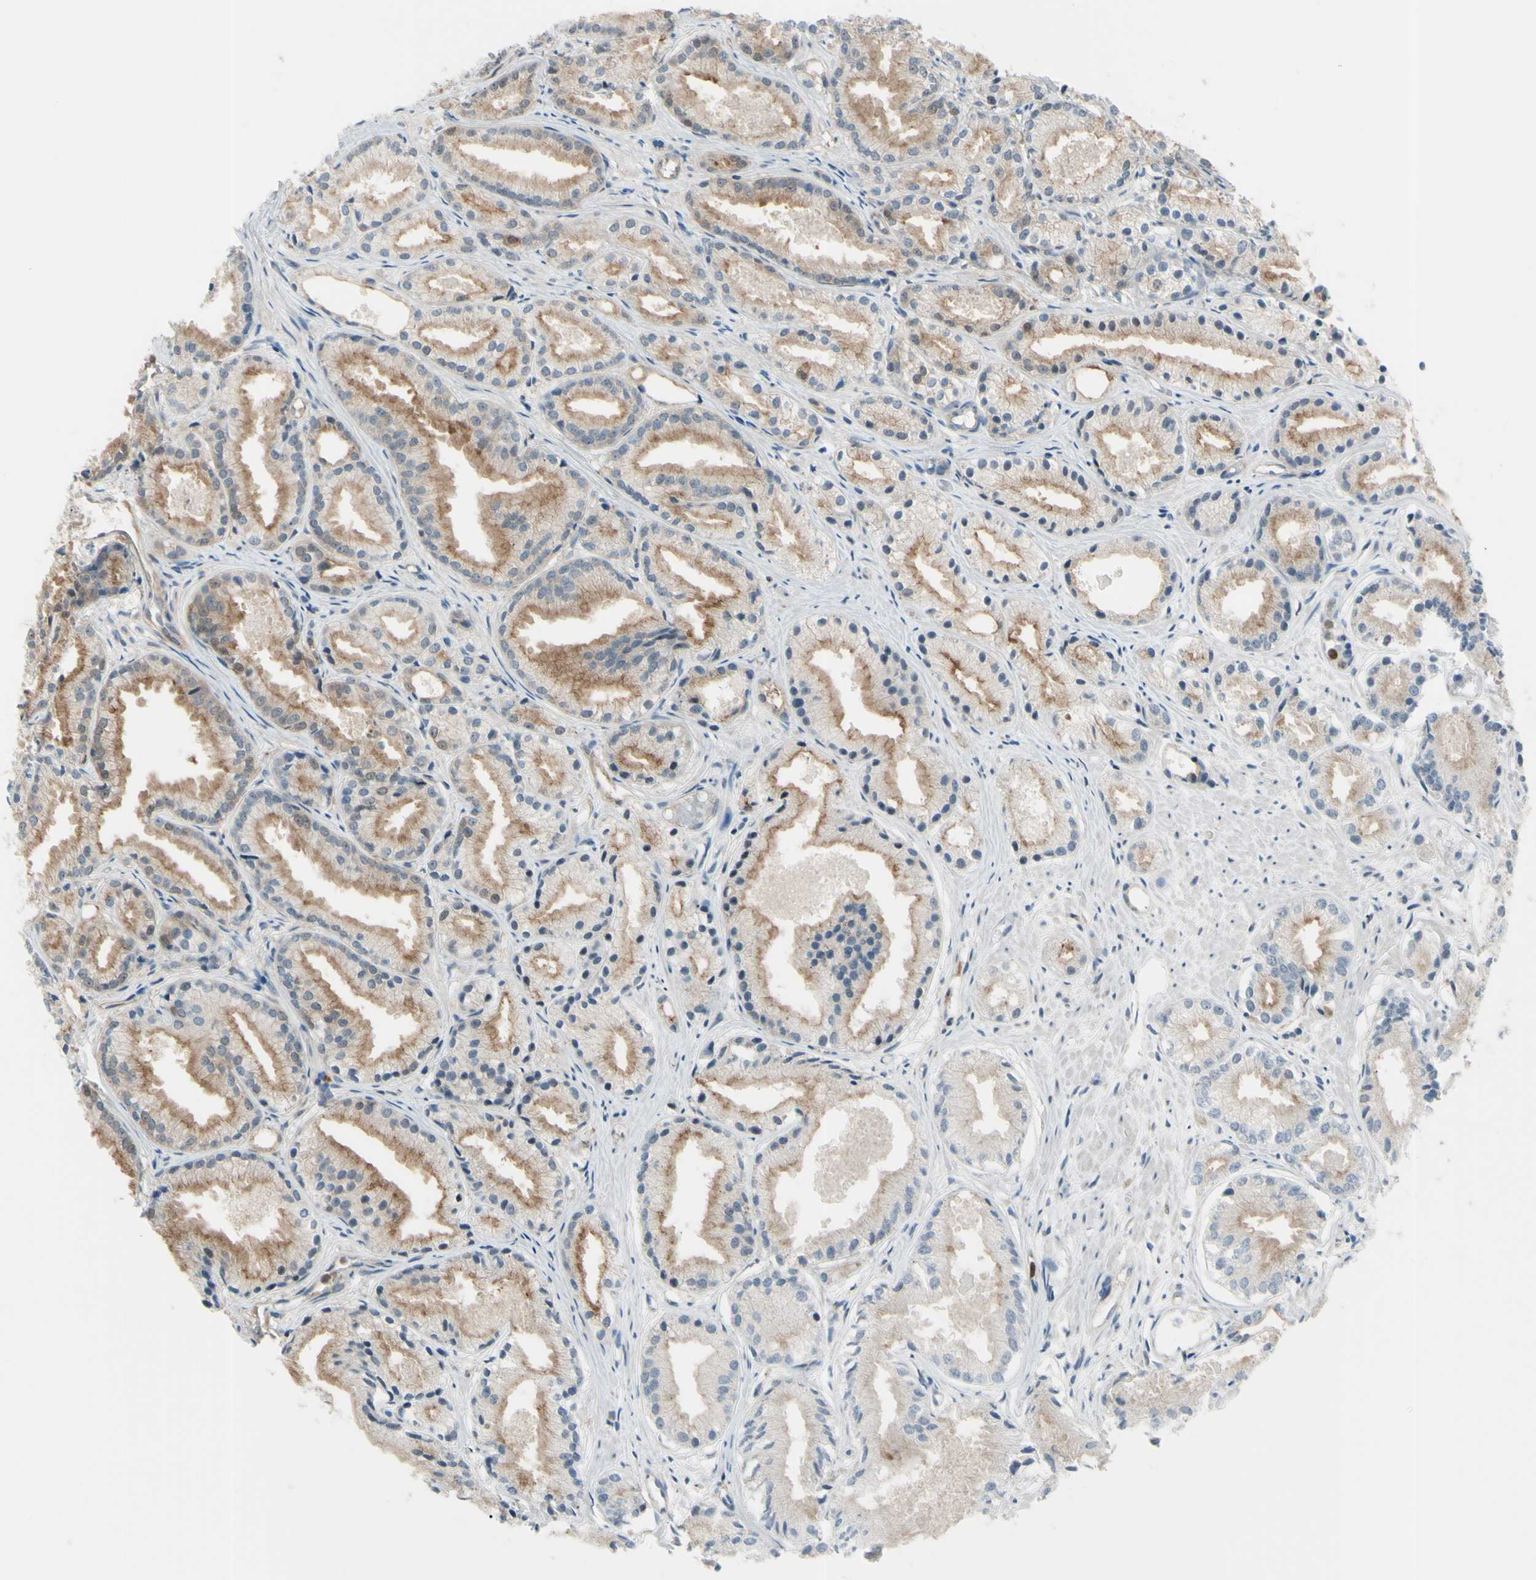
{"staining": {"intensity": "moderate", "quantity": ">75%", "location": "cytoplasmic/membranous"}, "tissue": "prostate cancer", "cell_type": "Tumor cells", "image_type": "cancer", "snomed": [{"axis": "morphology", "description": "Adenocarcinoma, Low grade"}, {"axis": "topography", "description": "Prostate"}], "caption": "Protein expression analysis of prostate low-grade adenocarcinoma exhibits moderate cytoplasmic/membranous expression in approximately >75% of tumor cells. (Stains: DAB in brown, nuclei in blue, Microscopy: brightfield microscopy at high magnification).", "gene": "LMTK2", "patient": {"sex": "male", "age": 72}}